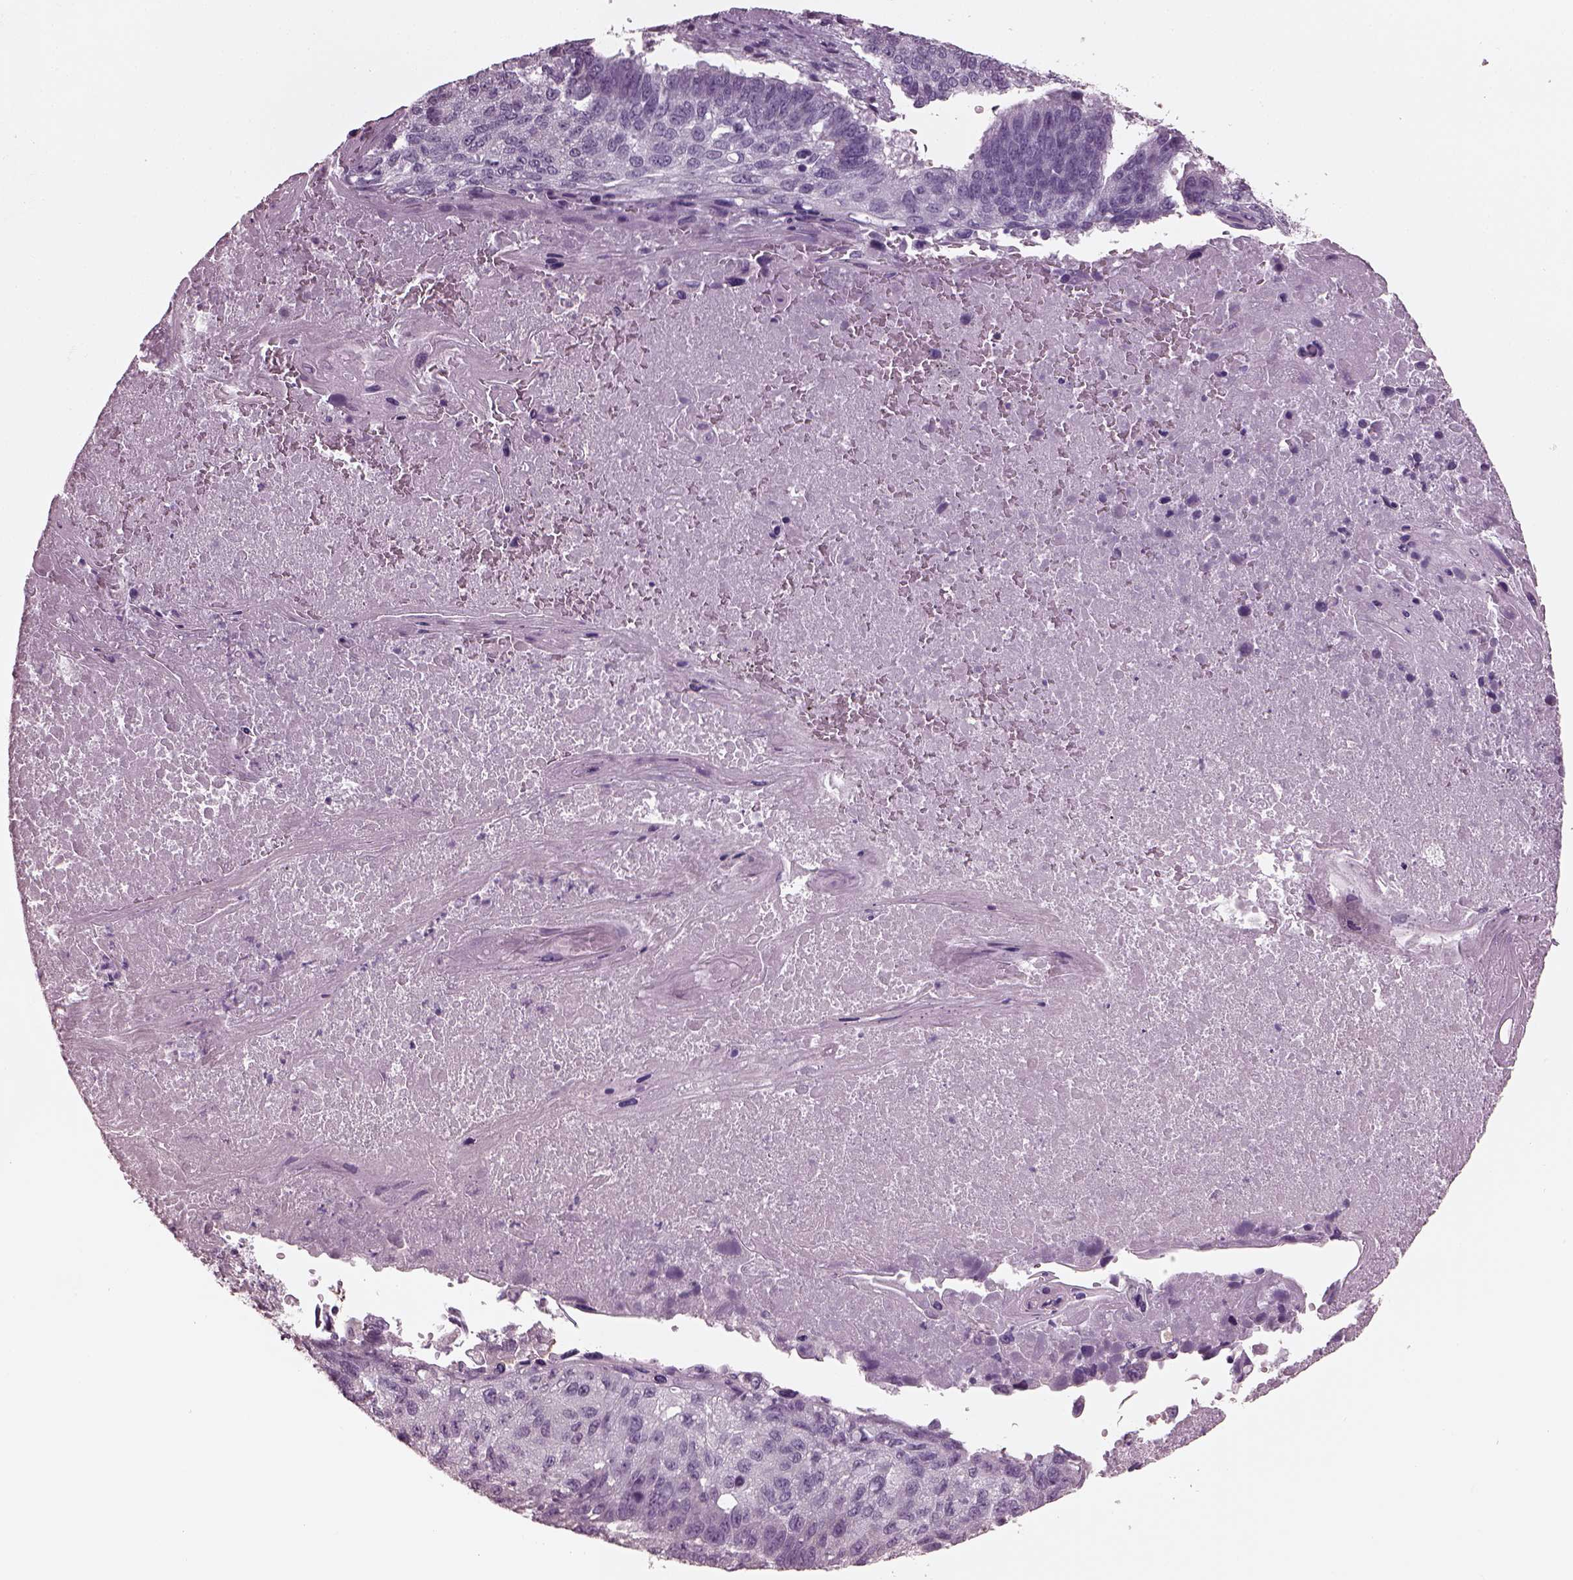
{"staining": {"intensity": "negative", "quantity": "none", "location": "none"}, "tissue": "lung cancer", "cell_type": "Tumor cells", "image_type": "cancer", "snomed": [{"axis": "morphology", "description": "Squamous cell carcinoma, NOS"}, {"axis": "topography", "description": "Lung"}], "caption": "Immunohistochemistry (IHC) image of human lung squamous cell carcinoma stained for a protein (brown), which demonstrates no positivity in tumor cells.", "gene": "OPTC", "patient": {"sex": "male", "age": 73}}